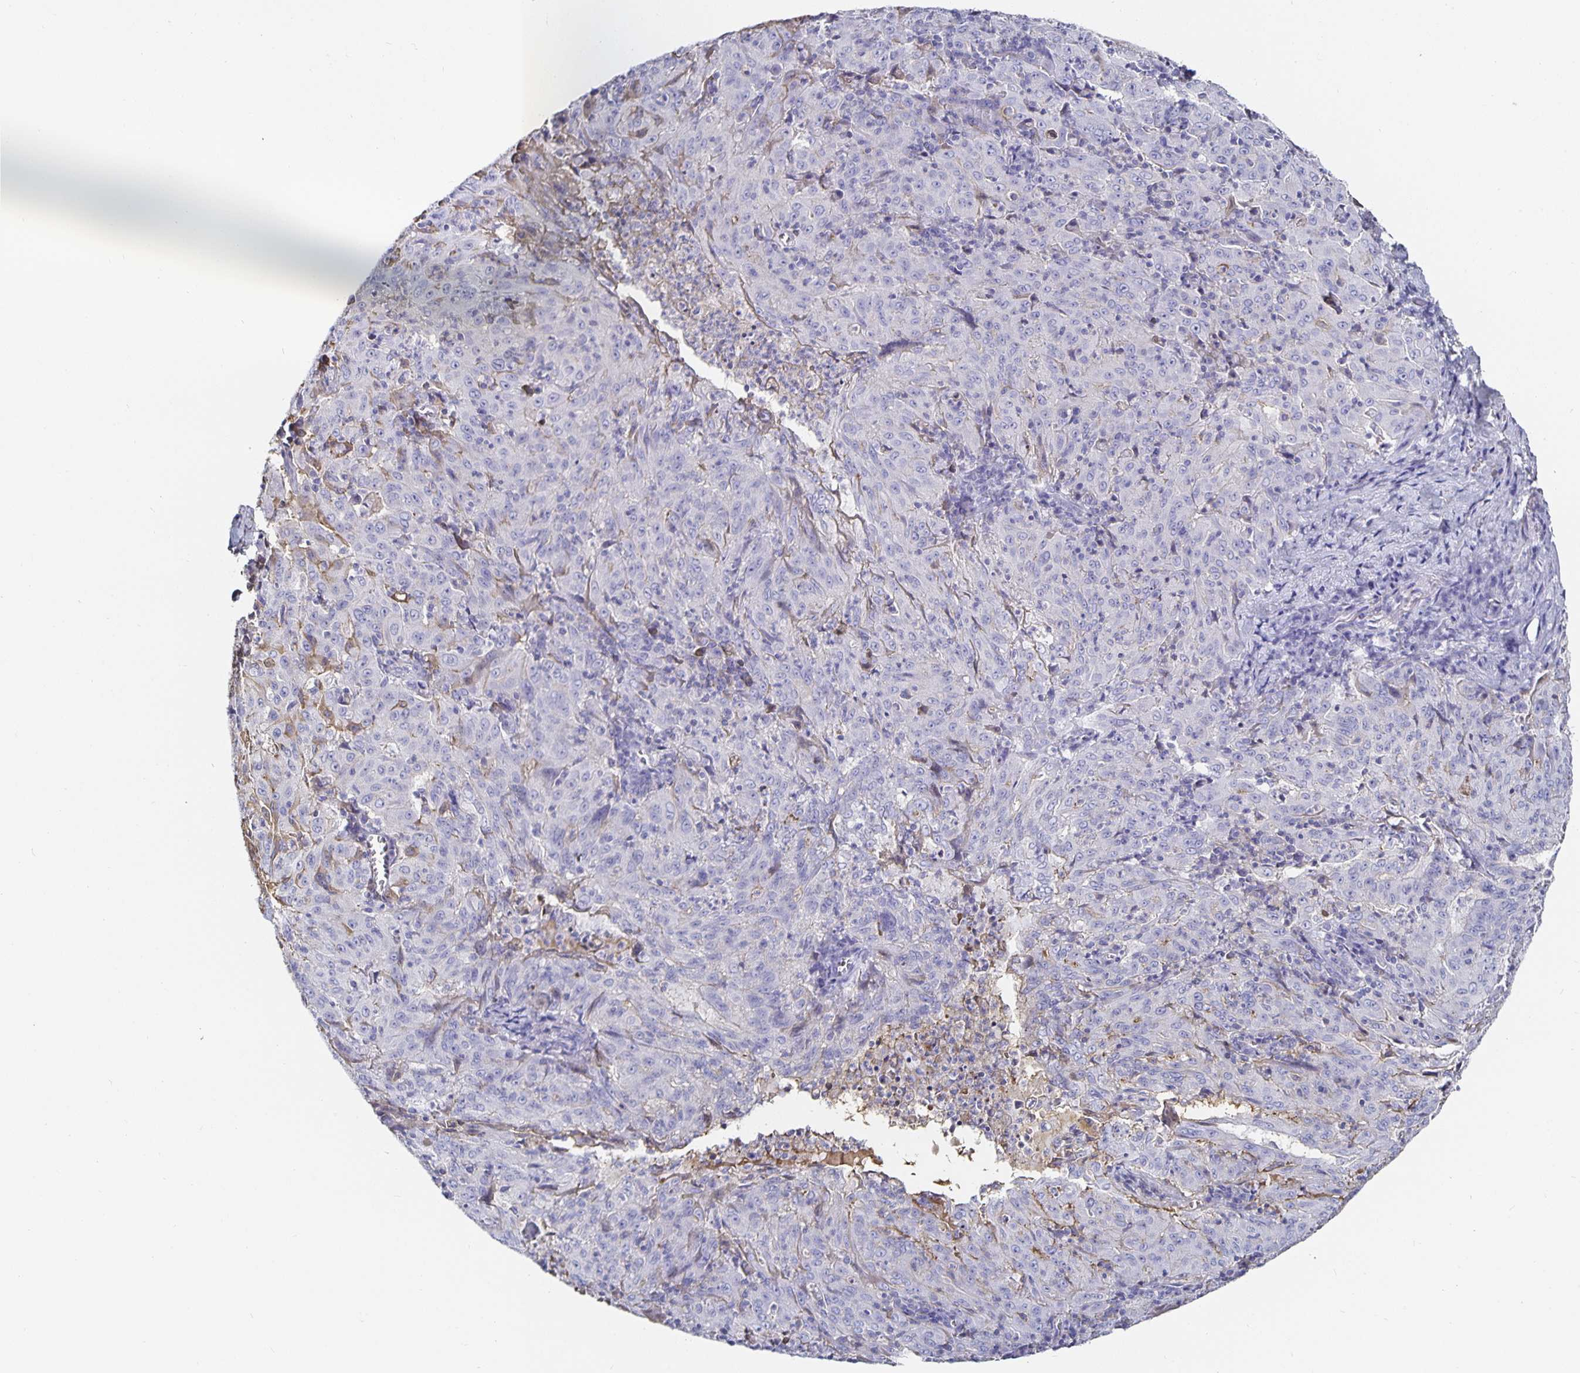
{"staining": {"intensity": "negative", "quantity": "none", "location": "none"}, "tissue": "pancreatic cancer", "cell_type": "Tumor cells", "image_type": "cancer", "snomed": [{"axis": "morphology", "description": "Adenocarcinoma, NOS"}, {"axis": "topography", "description": "Pancreas"}], "caption": "An immunohistochemistry (IHC) micrograph of pancreatic adenocarcinoma is shown. There is no staining in tumor cells of pancreatic adenocarcinoma.", "gene": "TTR", "patient": {"sex": "male", "age": 63}}